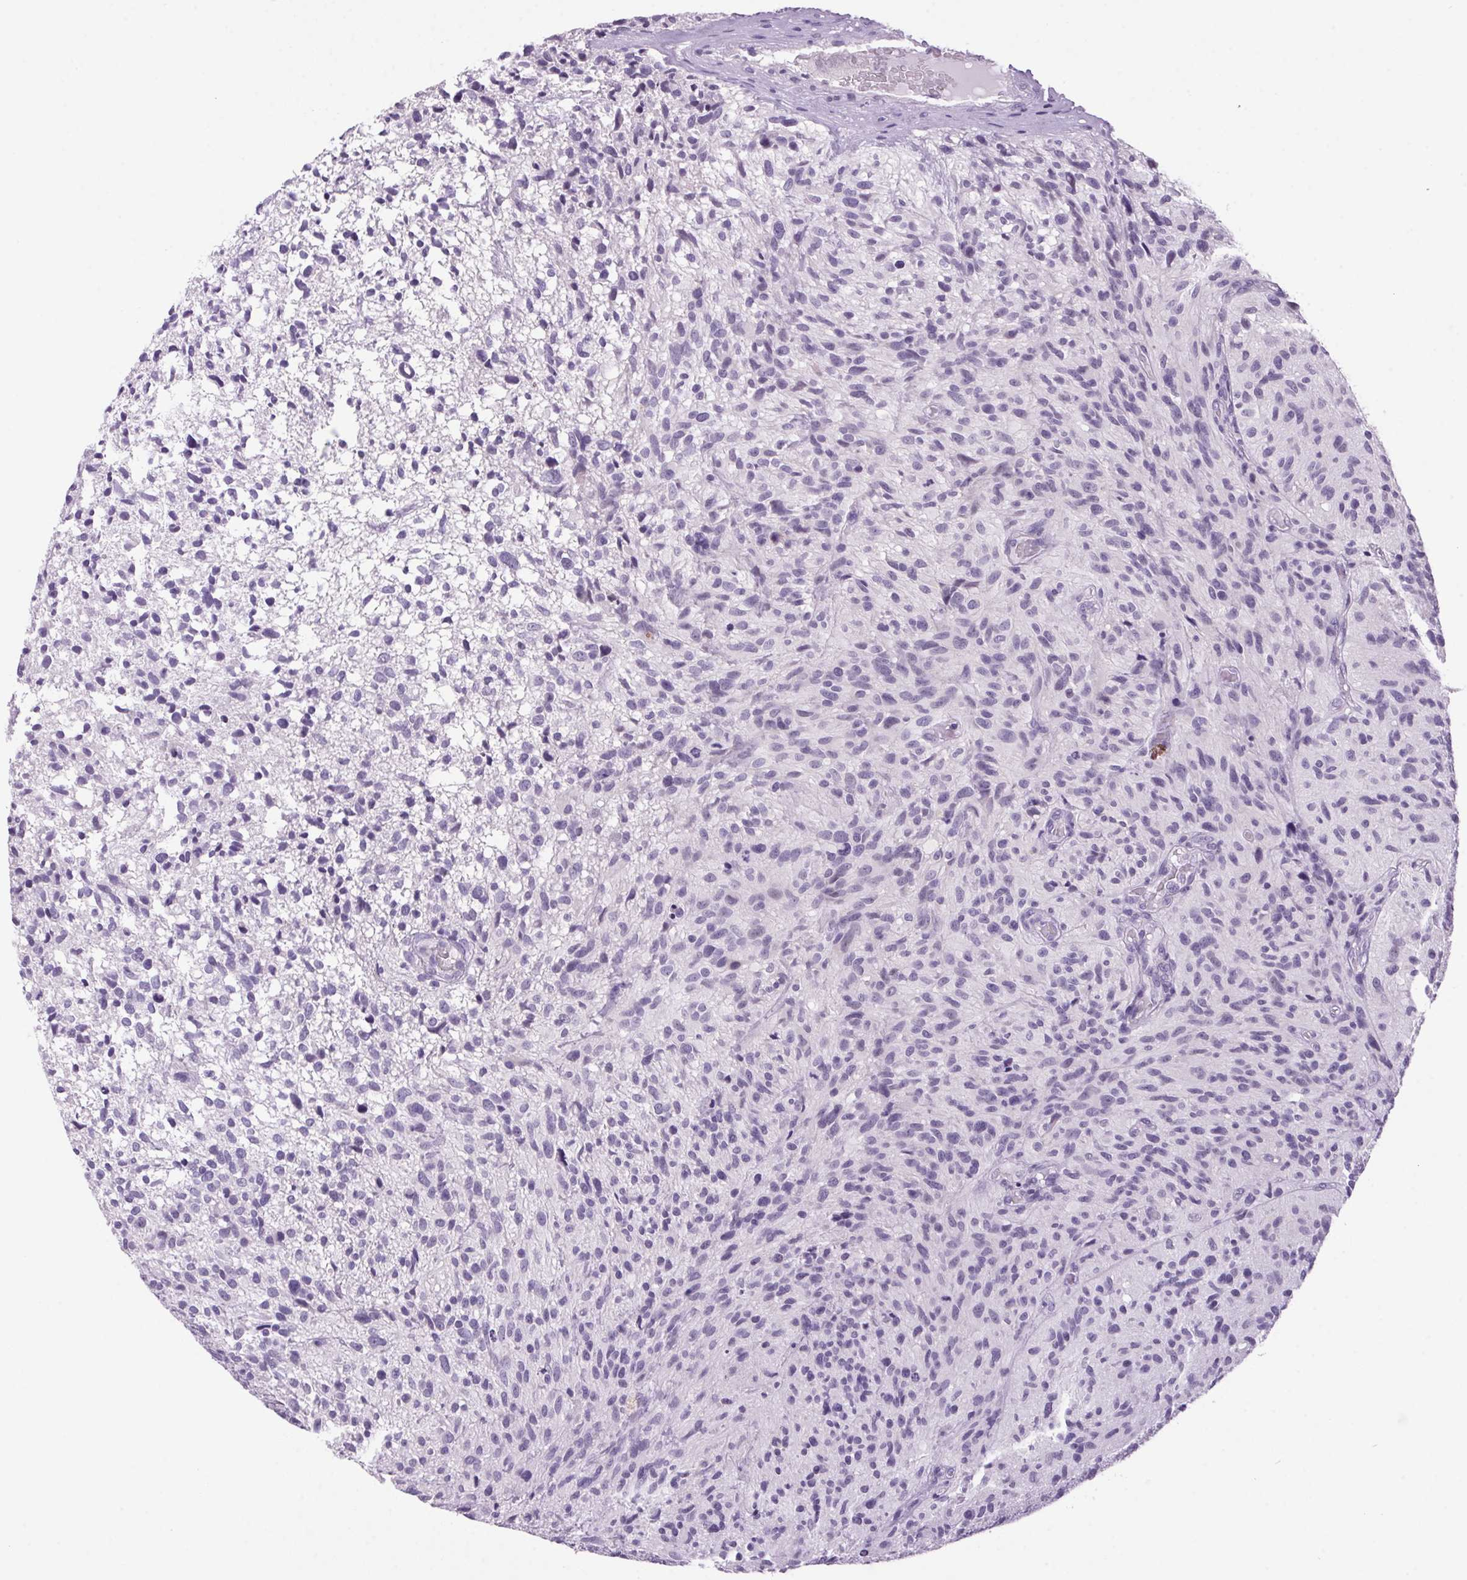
{"staining": {"intensity": "negative", "quantity": "none", "location": "none"}, "tissue": "glioma", "cell_type": "Tumor cells", "image_type": "cancer", "snomed": [{"axis": "morphology", "description": "Glioma, malignant, High grade"}, {"axis": "topography", "description": "Brain"}], "caption": "Micrograph shows no protein positivity in tumor cells of high-grade glioma (malignant) tissue.", "gene": "VWA3B", "patient": {"sex": "male", "age": 75}}